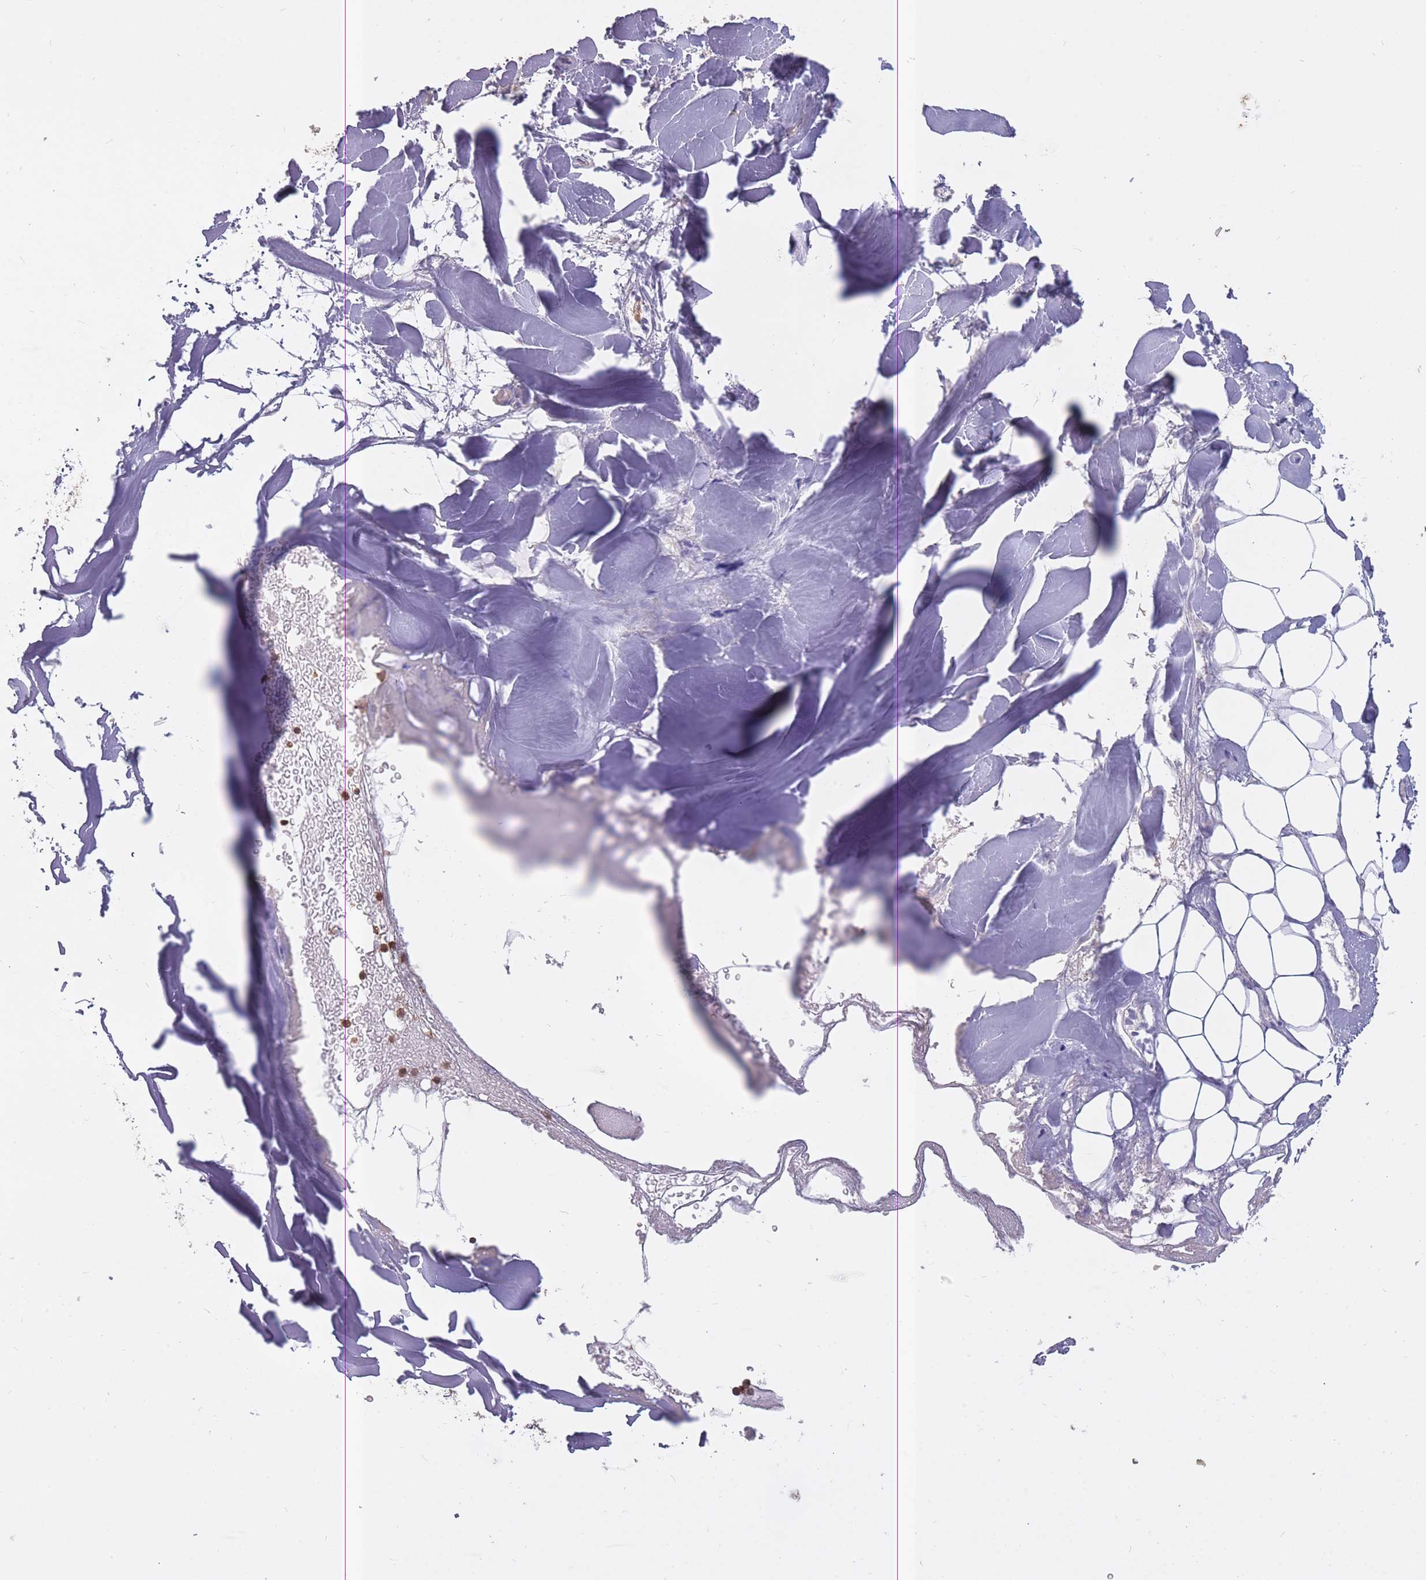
{"staining": {"intensity": "negative", "quantity": "none", "location": "none"}, "tissue": "adipose tissue", "cell_type": "Adipocytes", "image_type": "normal", "snomed": [{"axis": "morphology", "description": "Normal tissue, NOS"}, {"axis": "topography", "description": "Peripheral nerve tissue"}], "caption": "High magnification brightfield microscopy of benign adipose tissue stained with DAB (brown) and counterstained with hematoxylin (blue): adipocytes show no significant expression.", "gene": "GMIP", "patient": {"sex": "male", "age": 74}}